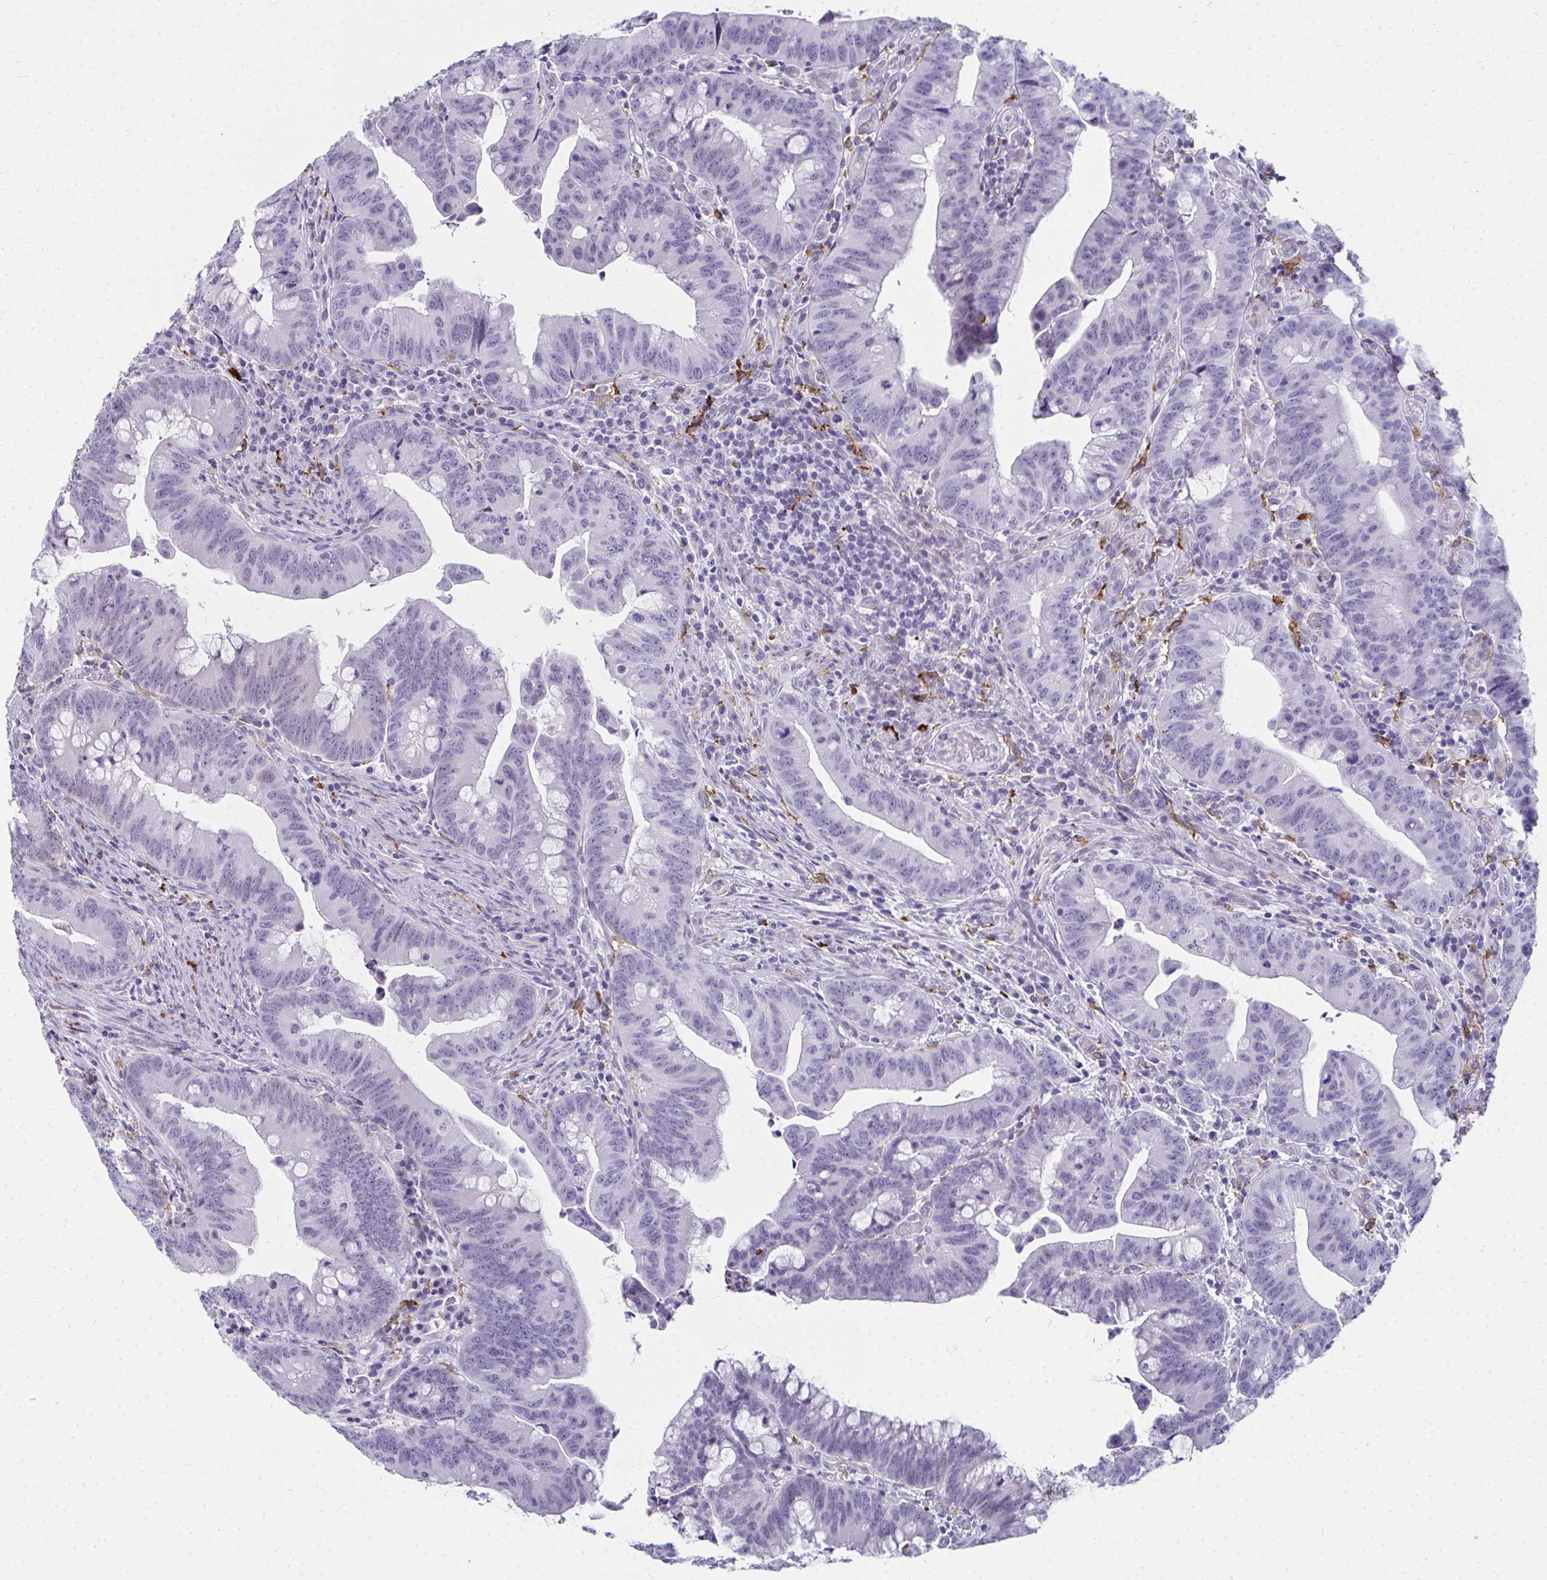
{"staining": {"intensity": "negative", "quantity": "none", "location": "none"}, "tissue": "colorectal cancer", "cell_type": "Tumor cells", "image_type": "cancer", "snomed": [{"axis": "morphology", "description": "Adenocarcinoma, NOS"}, {"axis": "topography", "description": "Colon"}], "caption": "Tumor cells are negative for protein expression in human colorectal cancer (adenocarcinoma).", "gene": "CD163", "patient": {"sex": "male", "age": 62}}